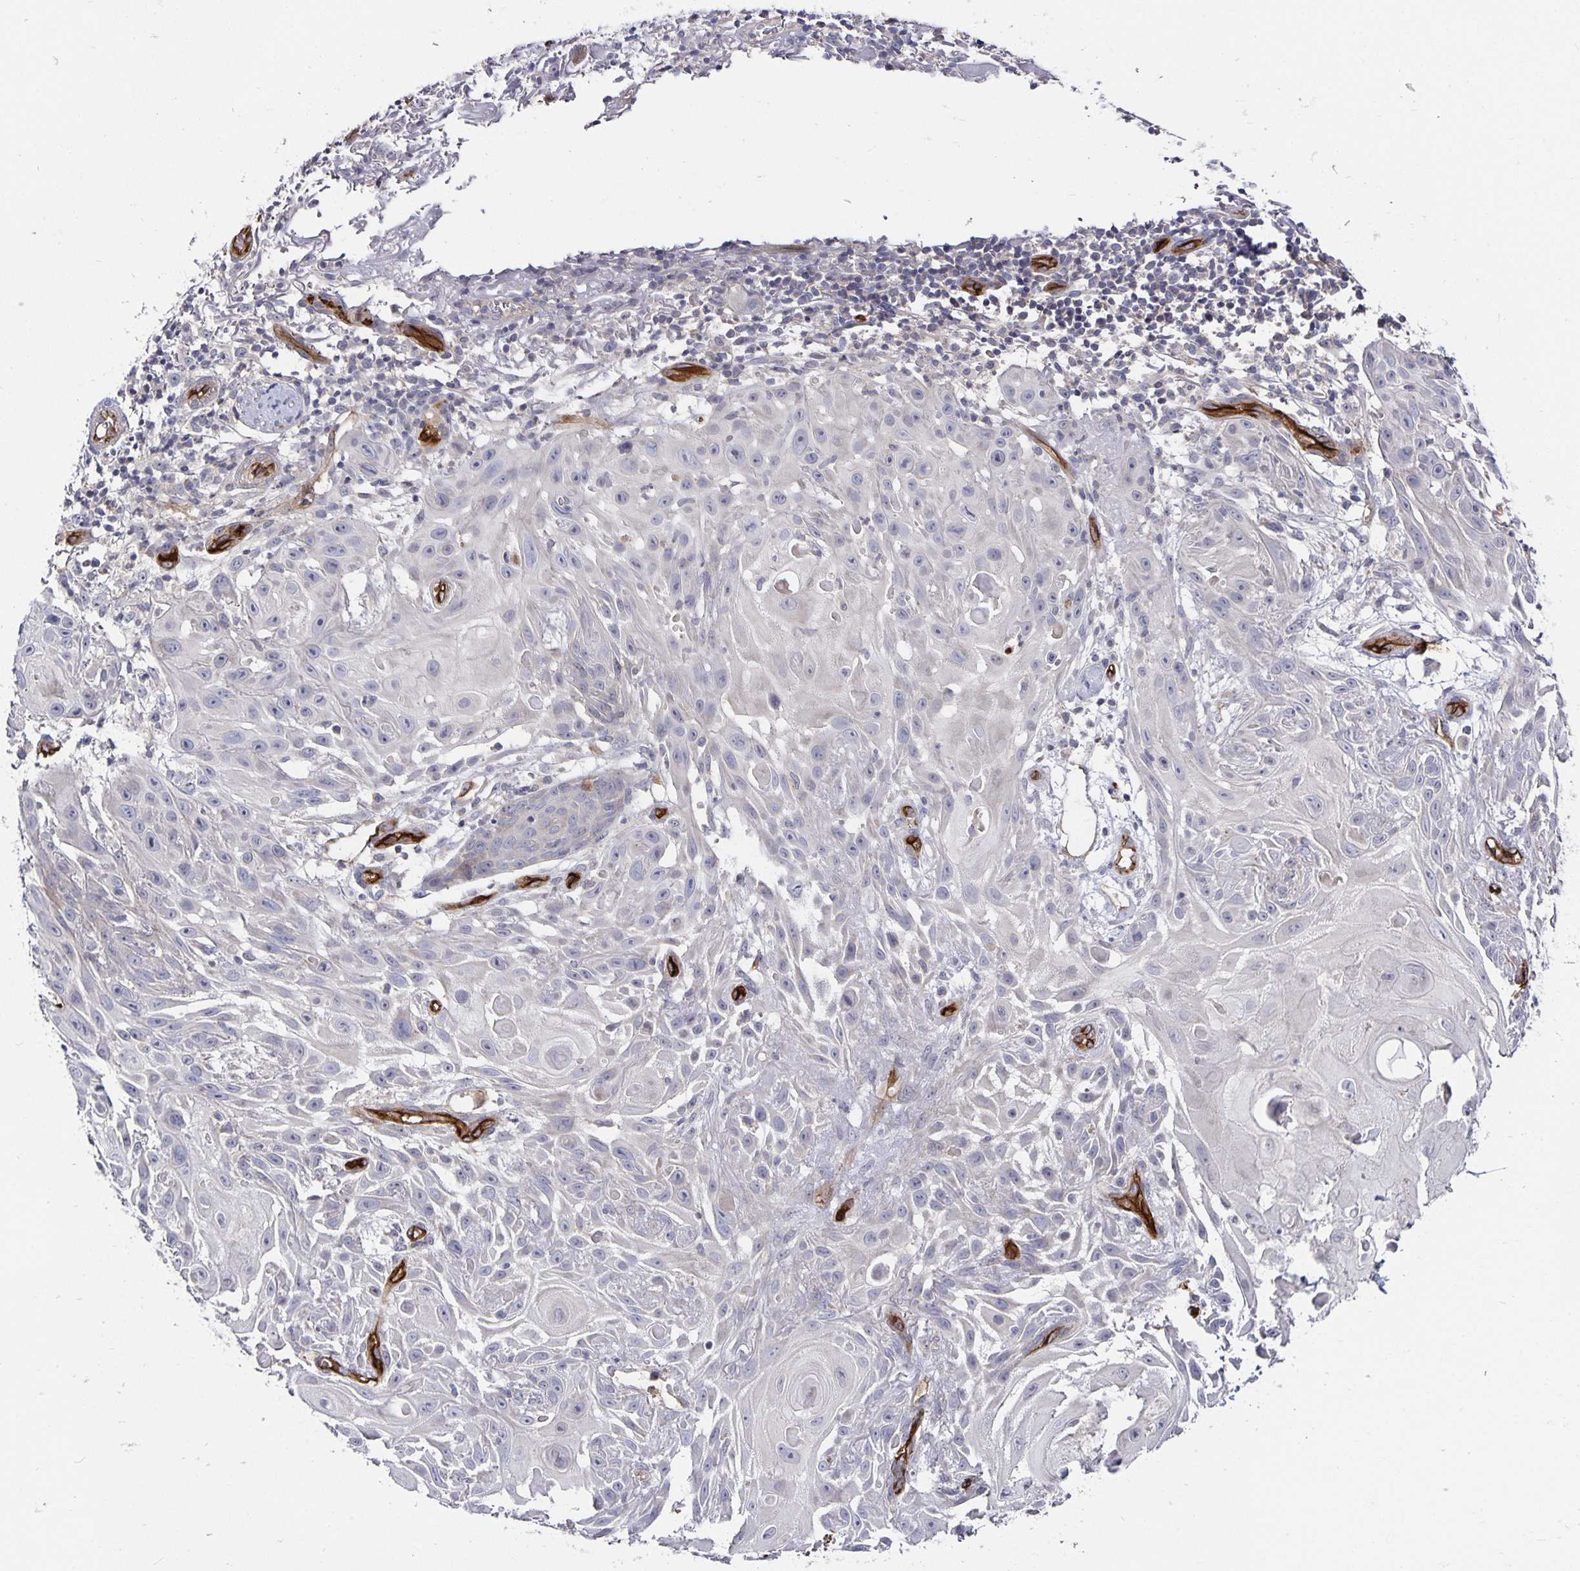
{"staining": {"intensity": "negative", "quantity": "none", "location": "none"}, "tissue": "skin cancer", "cell_type": "Tumor cells", "image_type": "cancer", "snomed": [{"axis": "morphology", "description": "Squamous cell carcinoma, NOS"}, {"axis": "topography", "description": "Skin"}], "caption": "Protein analysis of skin cancer (squamous cell carcinoma) displays no significant staining in tumor cells.", "gene": "PODXL", "patient": {"sex": "female", "age": 91}}